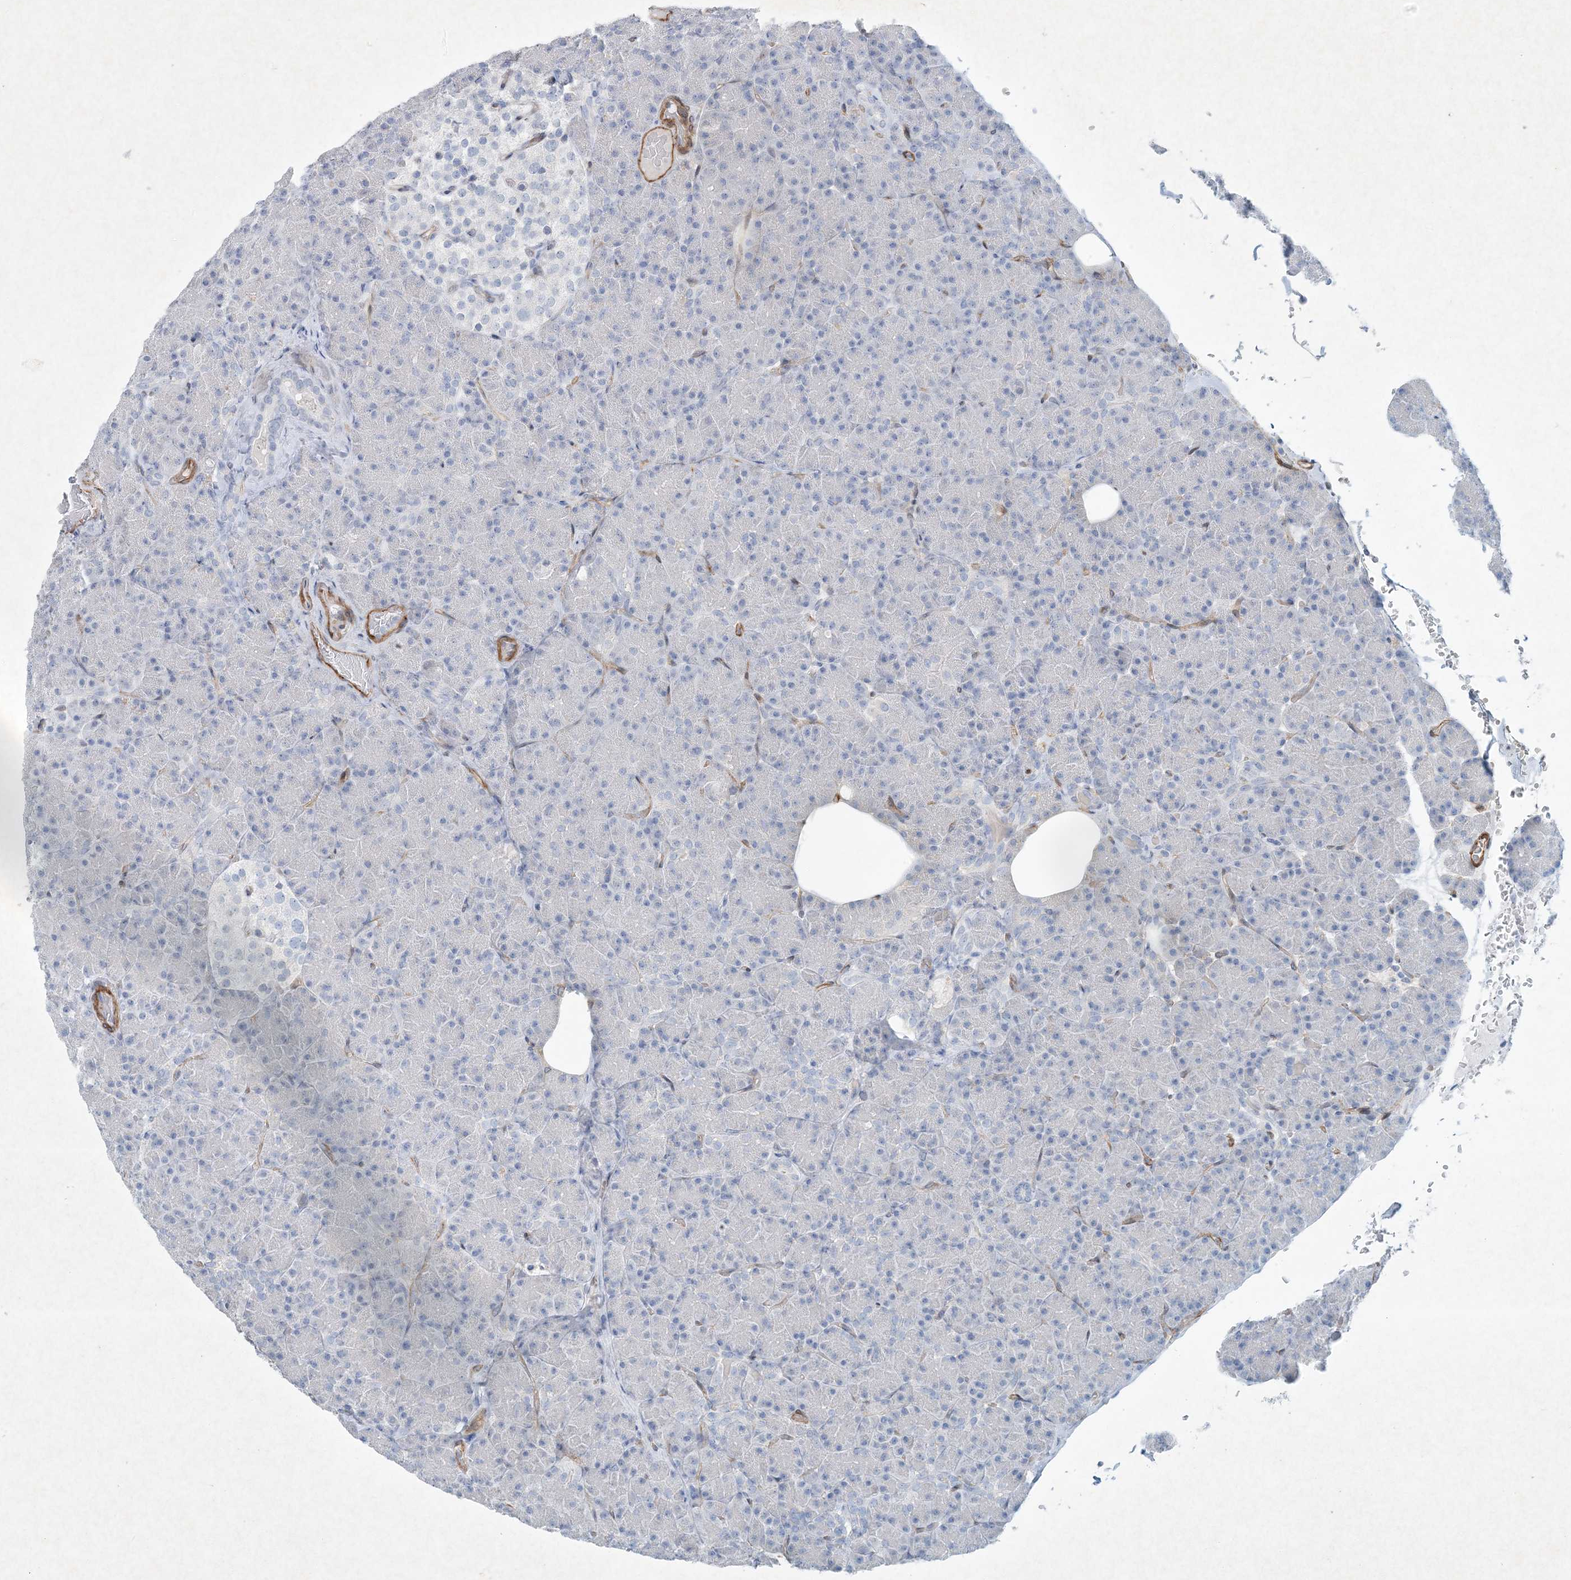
{"staining": {"intensity": "negative", "quantity": "none", "location": "none"}, "tissue": "pancreas", "cell_type": "Exocrine glandular cells", "image_type": "normal", "snomed": [{"axis": "morphology", "description": "Normal tissue, NOS"}, {"axis": "topography", "description": "Pancreas"}], "caption": "High power microscopy histopathology image of an IHC photomicrograph of unremarkable pancreas, revealing no significant staining in exocrine glandular cells.", "gene": "PGM5", "patient": {"sex": "female", "age": 43}}